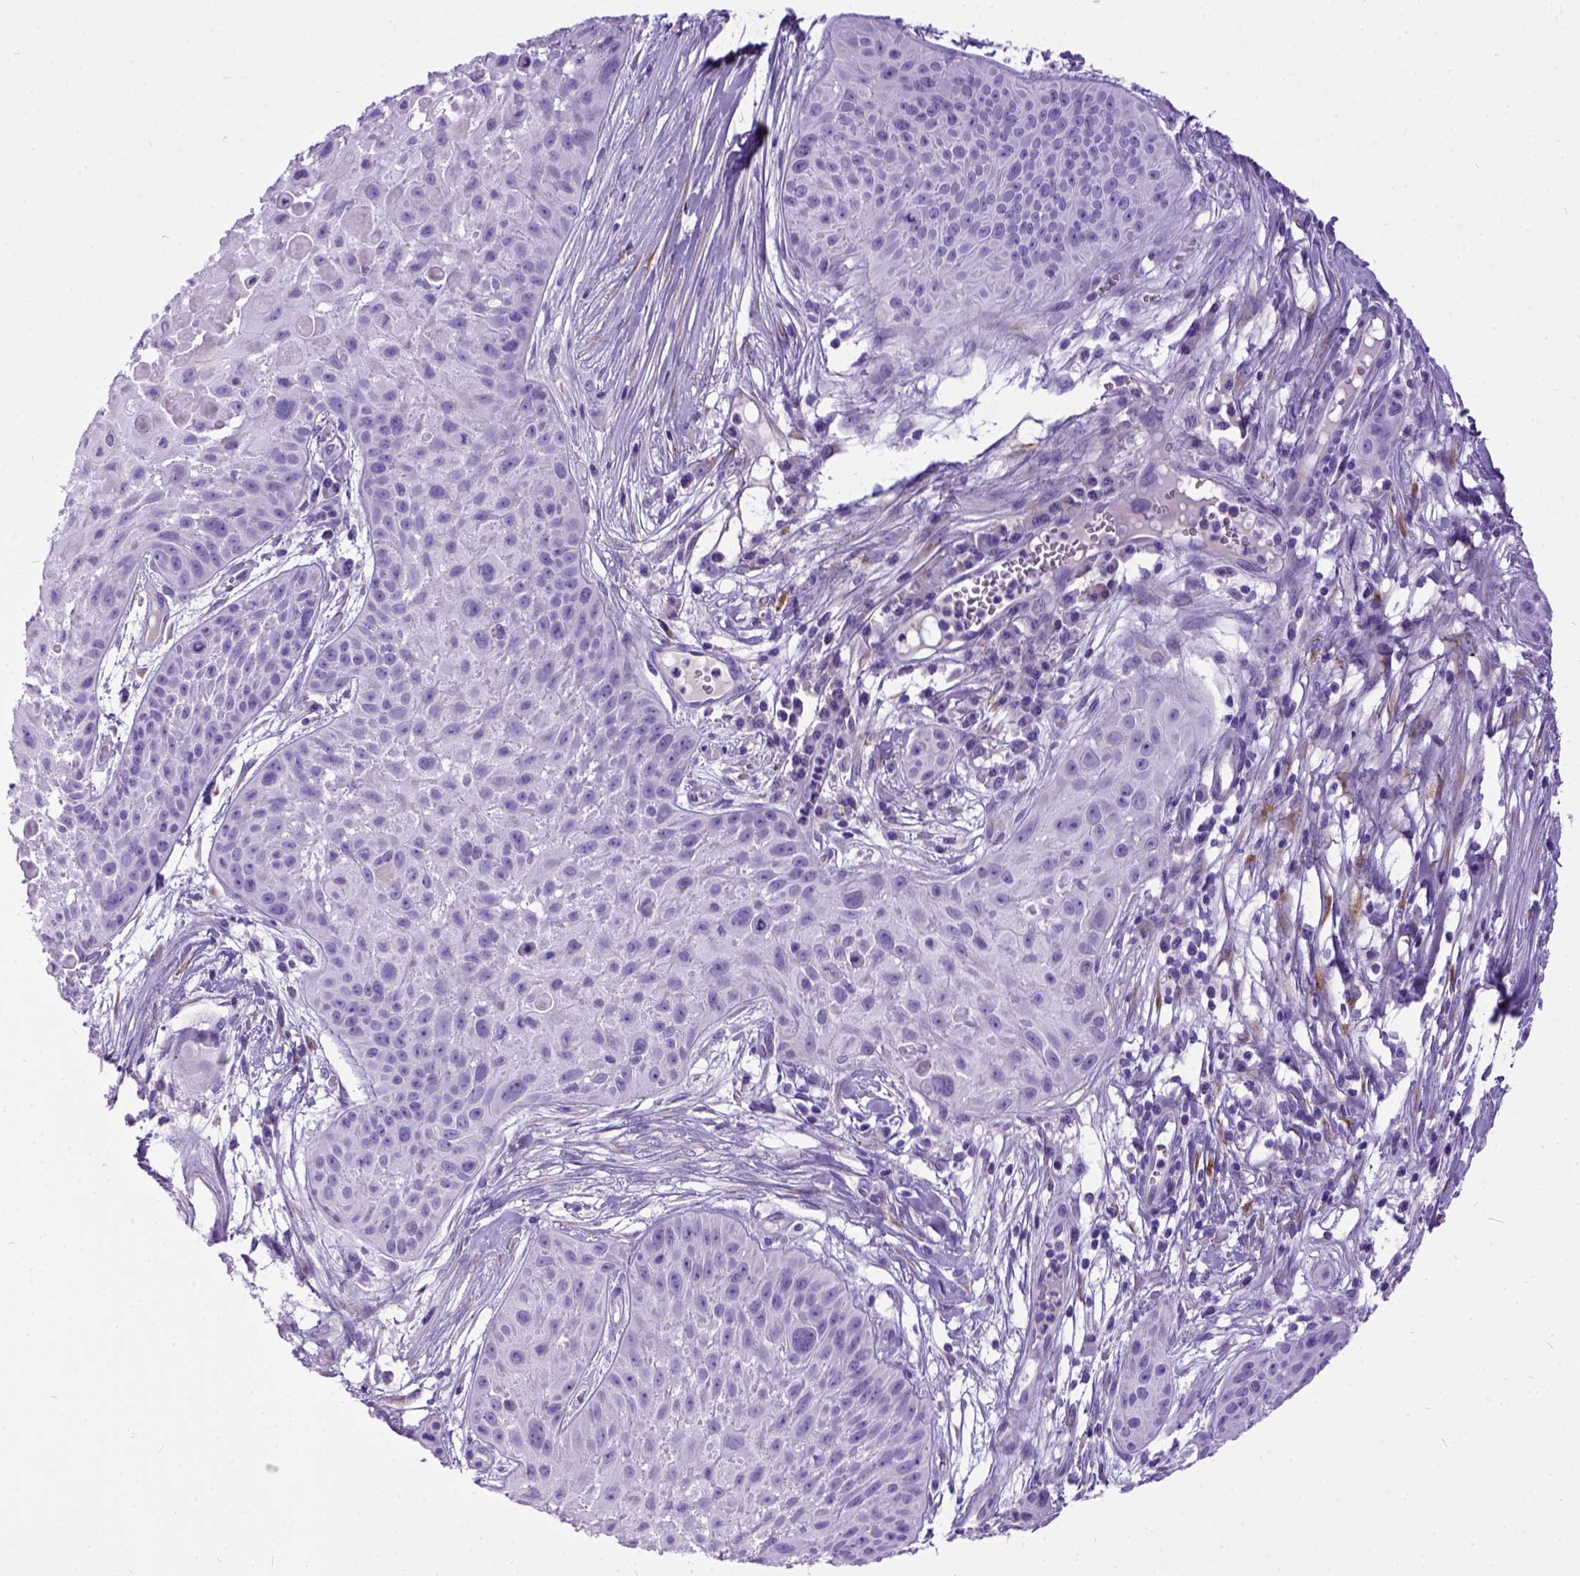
{"staining": {"intensity": "negative", "quantity": "none", "location": "none"}, "tissue": "skin cancer", "cell_type": "Tumor cells", "image_type": "cancer", "snomed": [{"axis": "morphology", "description": "Squamous cell carcinoma, NOS"}, {"axis": "topography", "description": "Skin"}, {"axis": "topography", "description": "Anal"}], "caption": "A histopathology image of skin cancer stained for a protein demonstrates no brown staining in tumor cells.", "gene": "IGF2", "patient": {"sex": "female", "age": 75}}